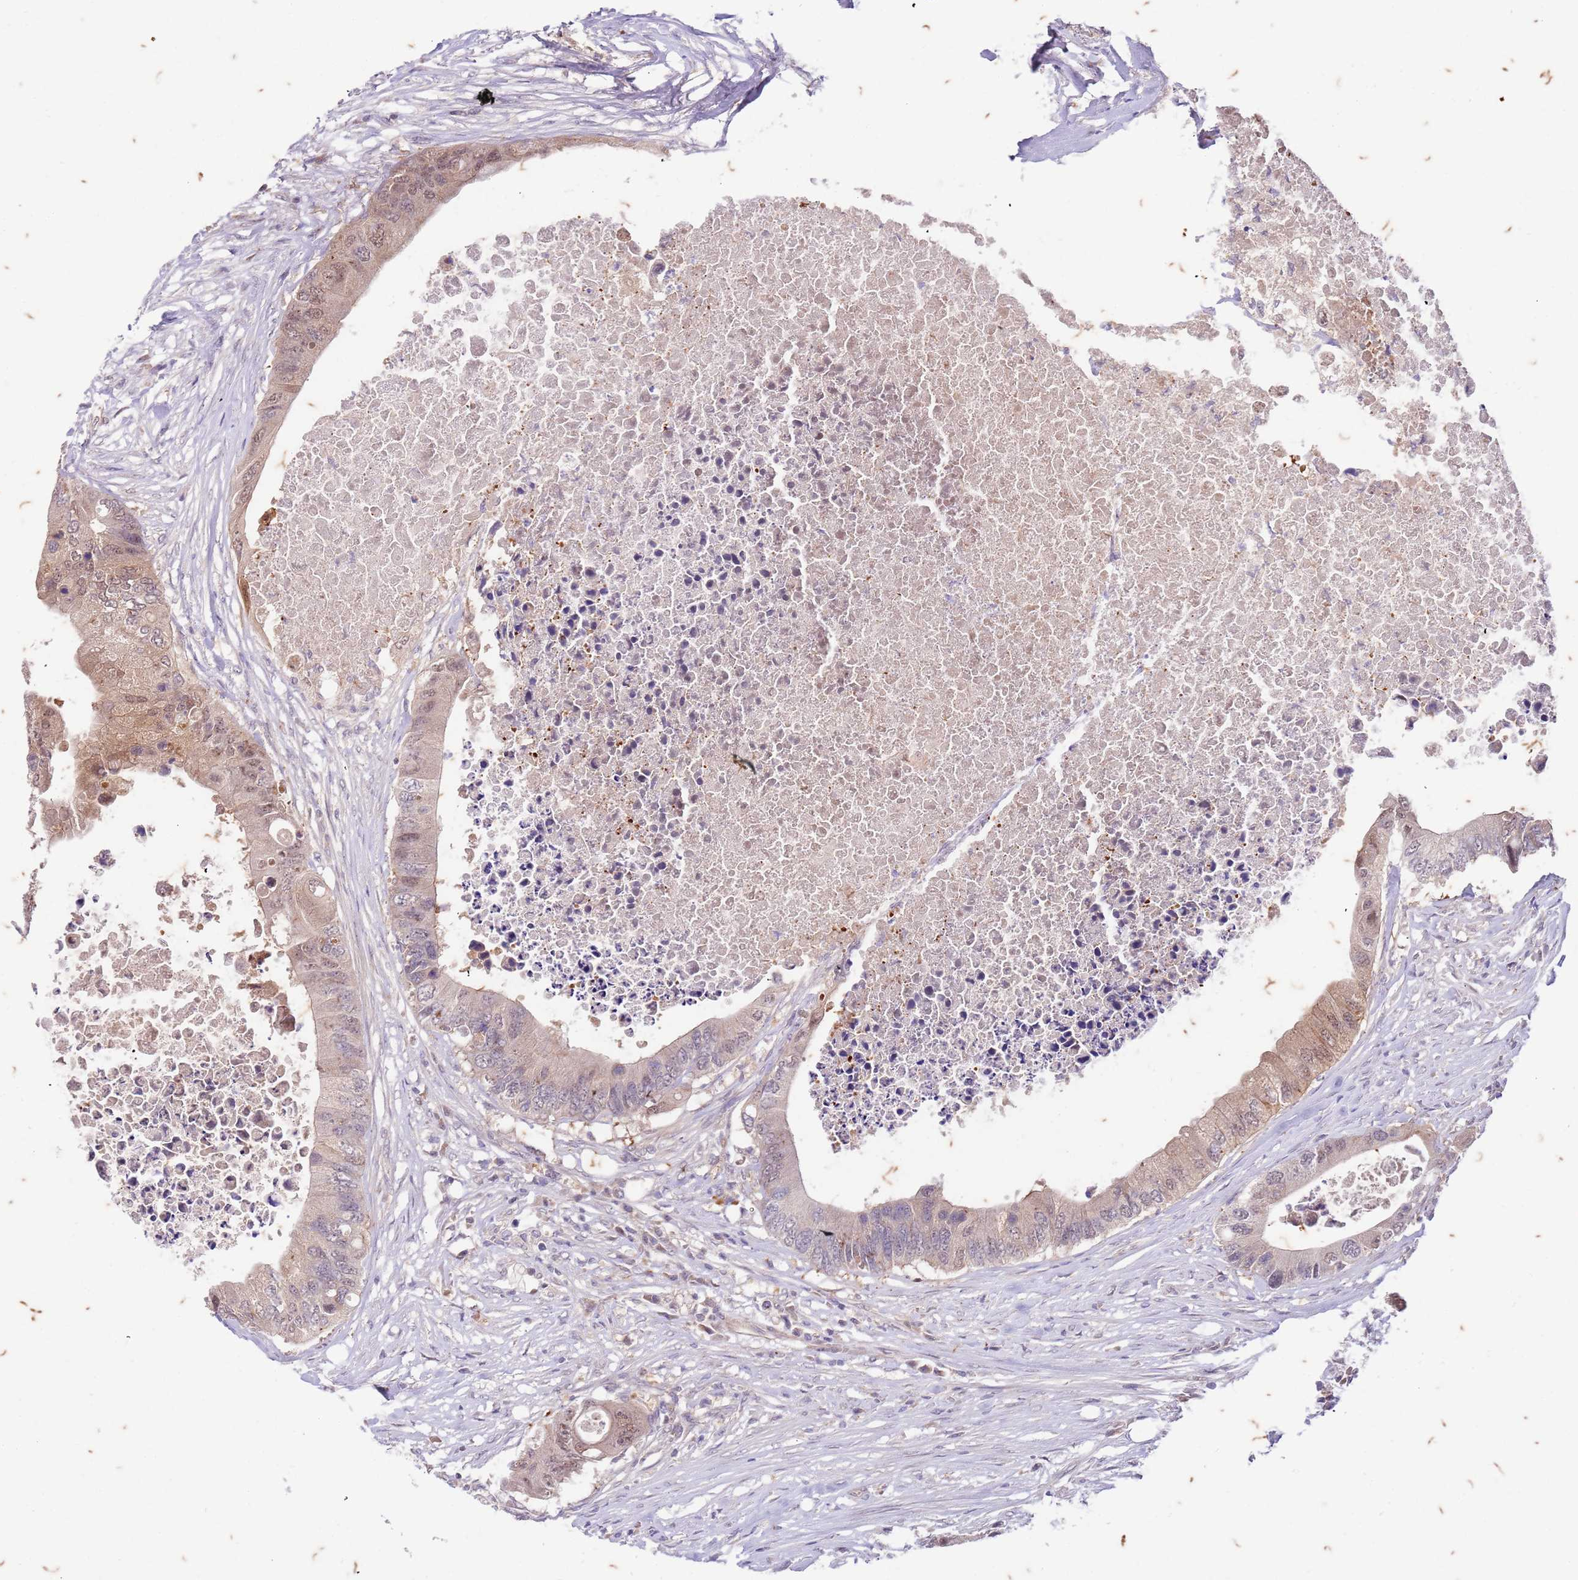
{"staining": {"intensity": "weak", "quantity": "25%-75%", "location": "cytoplasmic/membranous,nuclear"}, "tissue": "colorectal cancer", "cell_type": "Tumor cells", "image_type": "cancer", "snomed": [{"axis": "morphology", "description": "Adenocarcinoma, NOS"}, {"axis": "topography", "description": "Colon"}], "caption": "A photomicrograph of human adenocarcinoma (colorectal) stained for a protein demonstrates weak cytoplasmic/membranous and nuclear brown staining in tumor cells. (brown staining indicates protein expression, while blue staining denotes nuclei).", "gene": "RAPGEF3", "patient": {"sex": "male", "age": 71}}